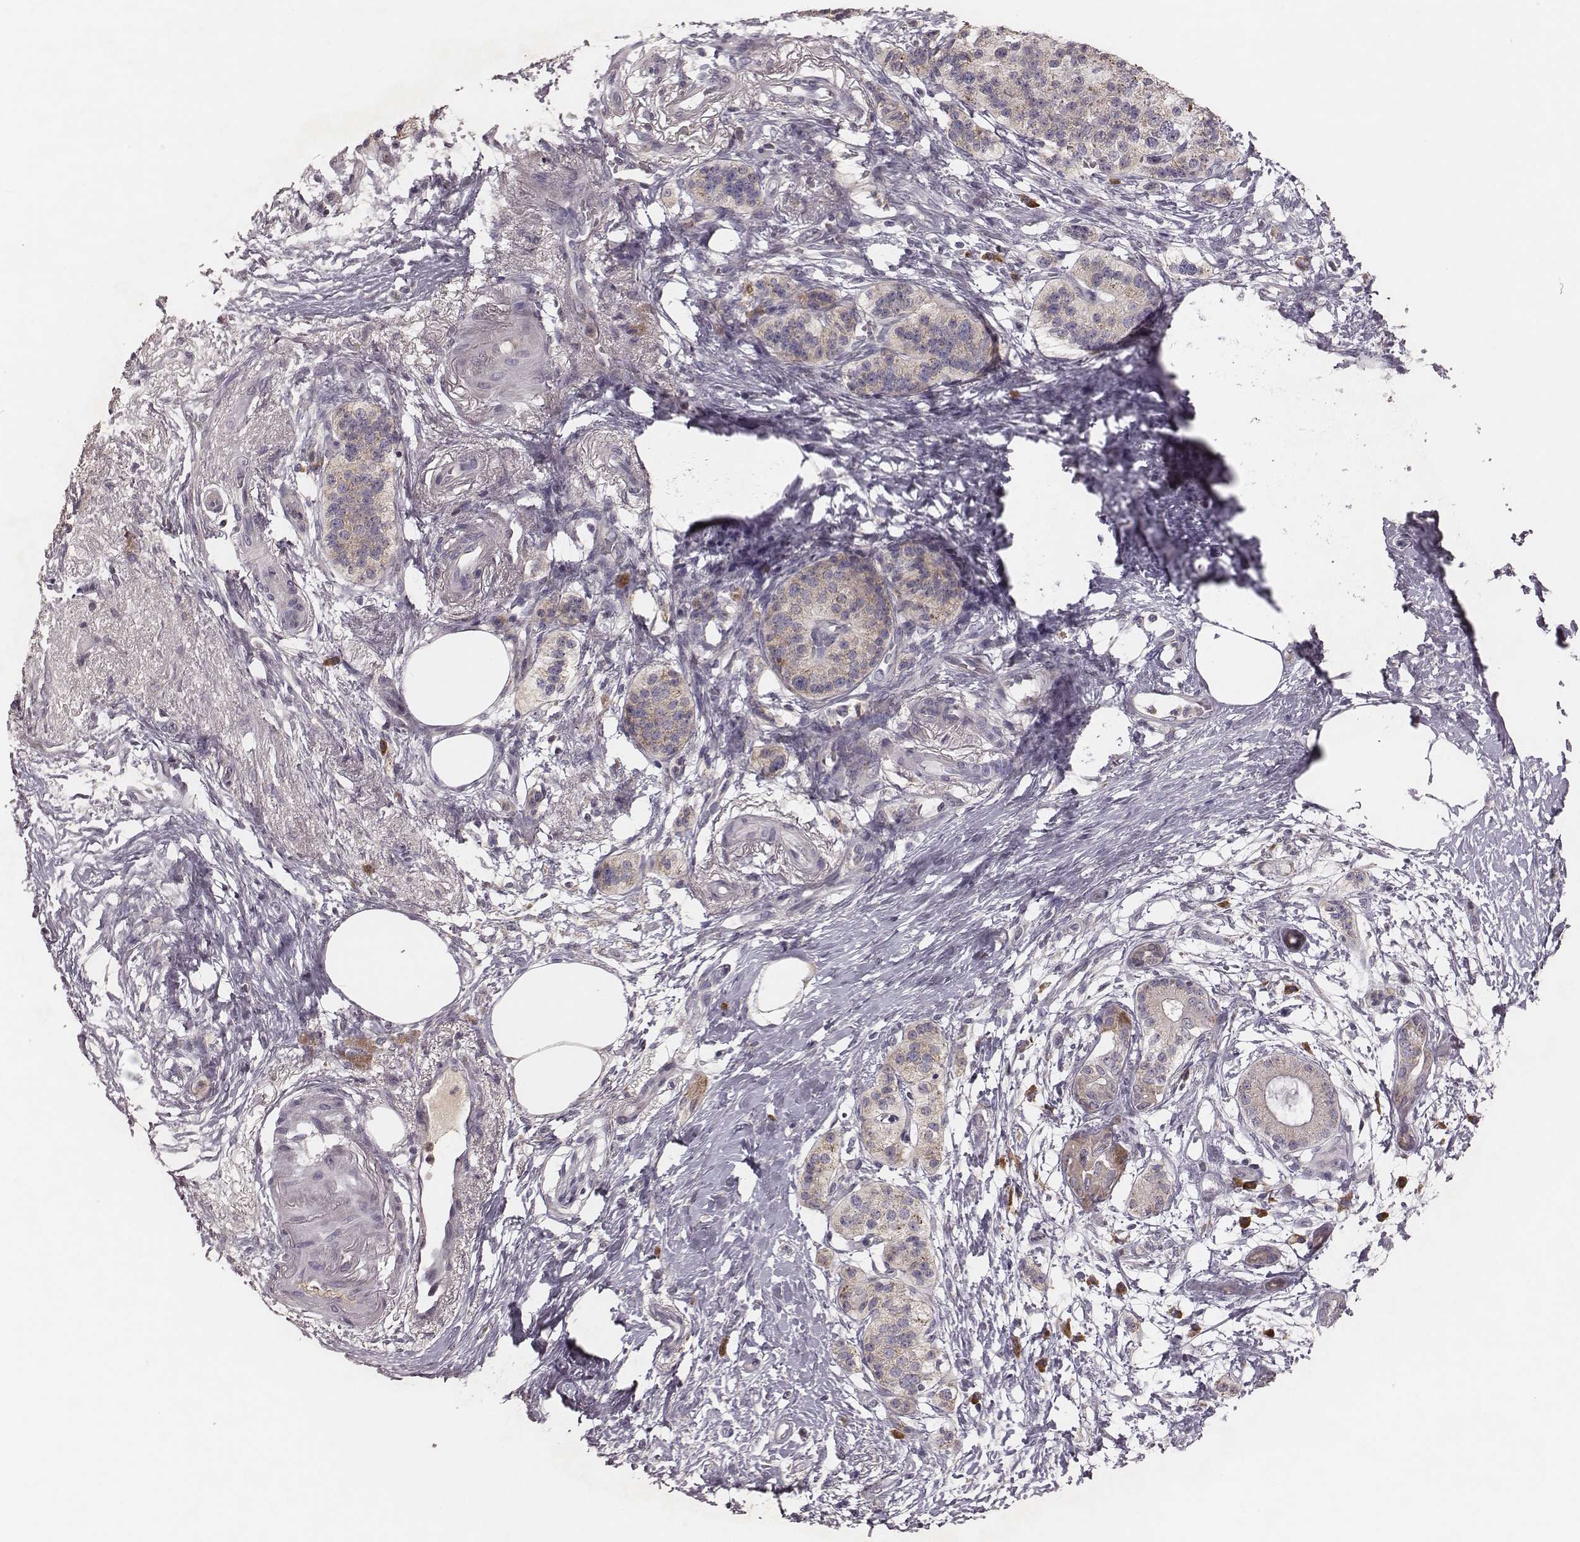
{"staining": {"intensity": "moderate", "quantity": "<25%", "location": "cytoplasmic/membranous"}, "tissue": "pancreatic cancer", "cell_type": "Tumor cells", "image_type": "cancer", "snomed": [{"axis": "morphology", "description": "Adenocarcinoma, NOS"}, {"axis": "topography", "description": "Pancreas"}], "caption": "Protein expression by immunohistochemistry shows moderate cytoplasmic/membranous positivity in approximately <25% of tumor cells in pancreatic cancer. The staining was performed using DAB (3,3'-diaminobenzidine), with brown indicating positive protein expression. Nuclei are stained blue with hematoxylin.", "gene": "P2RX5", "patient": {"sex": "female", "age": 72}}